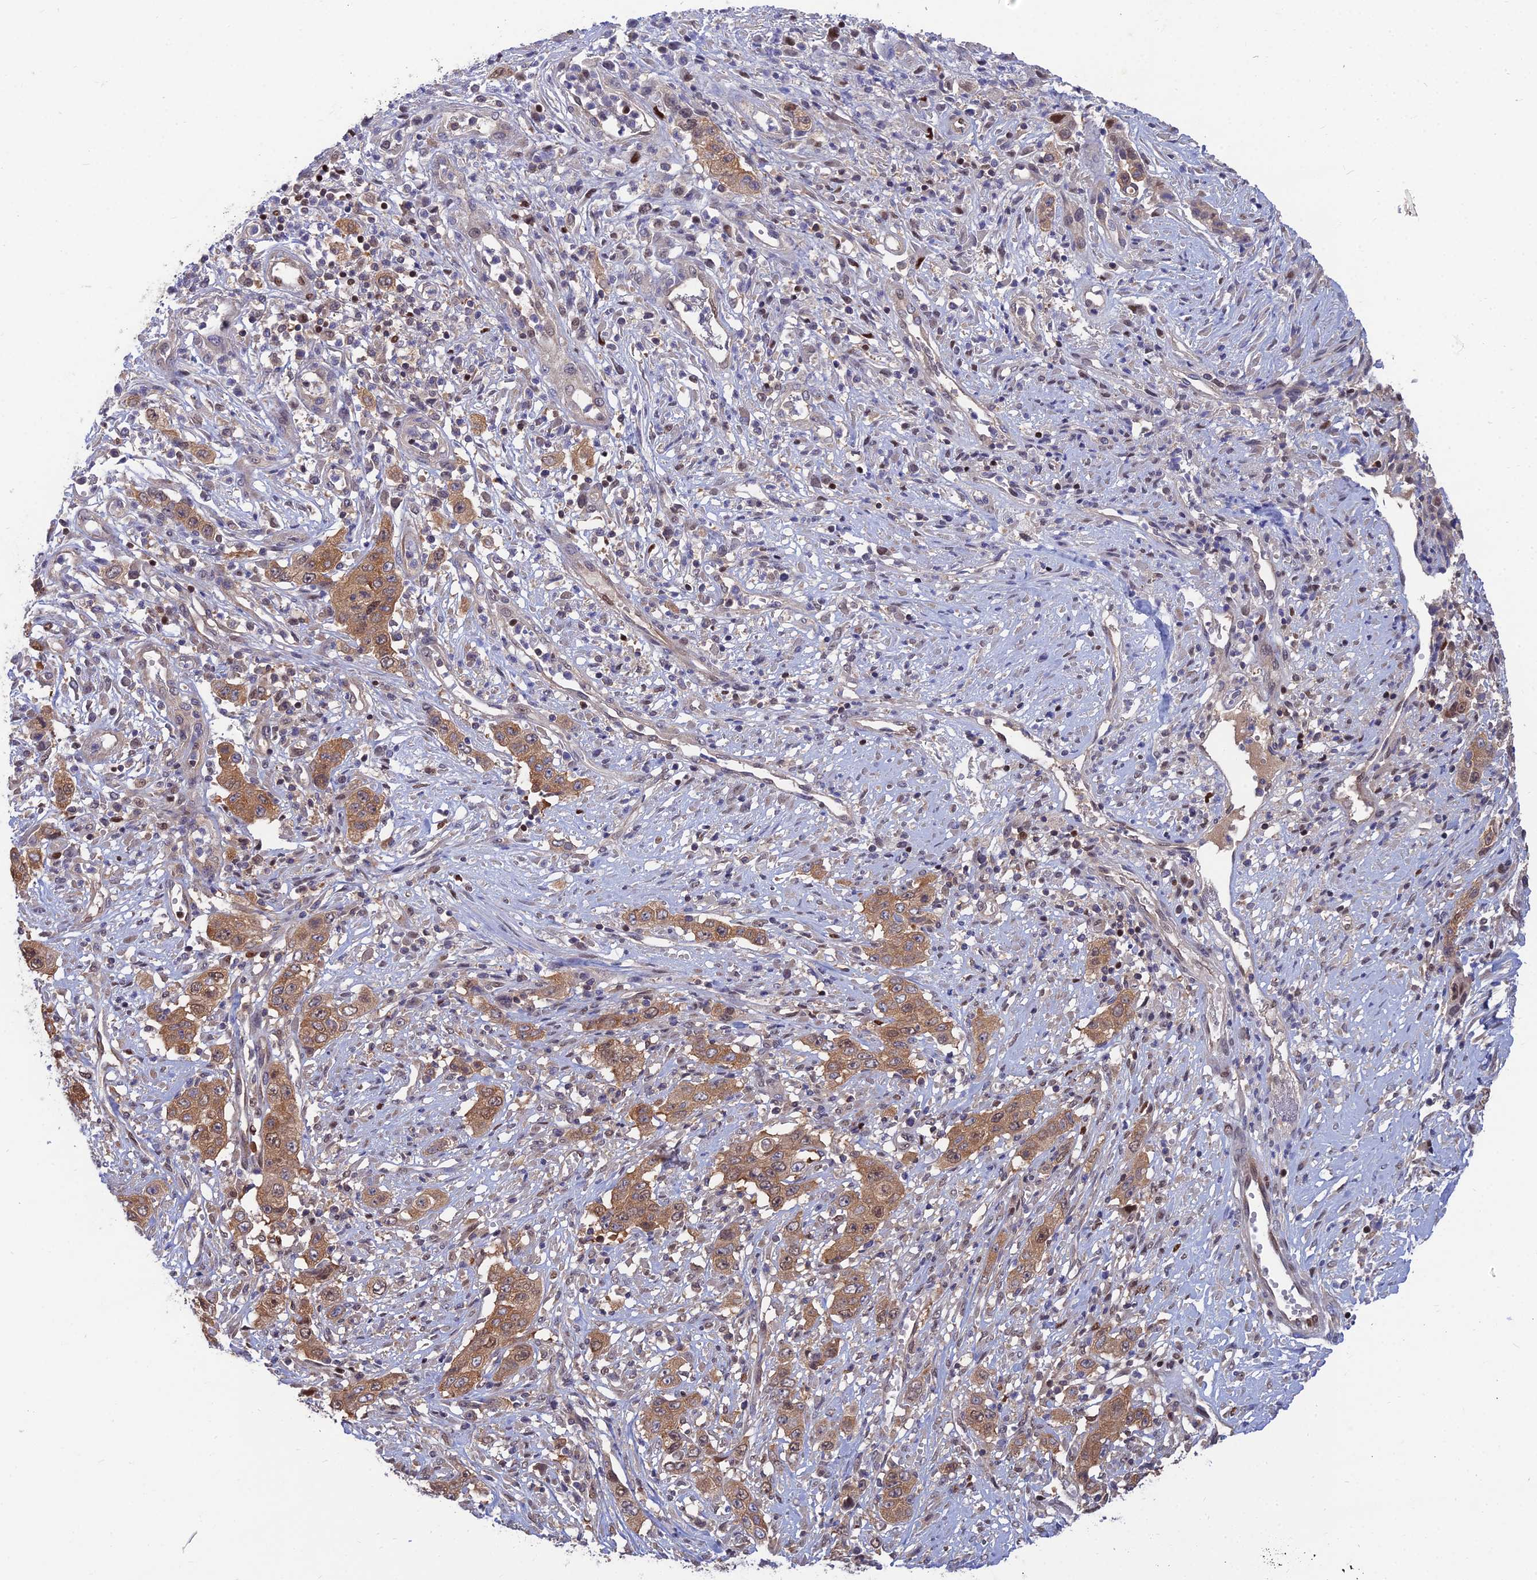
{"staining": {"intensity": "moderate", "quantity": ">75%", "location": "cytoplasmic/membranous,nuclear"}, "tissue": "stomach cancer", "cell_type": "Tumor cells", "image_type": "cancer", "snomed": [{"axis": "morphology", "description": "Adenocarcinoma, NOS"}, {"axis": "topography", "description": "Stomach, upper"}], "caption": "The image displays a brown stain indicating the presence of a protein in the cytoplasmic/membranous and nuclear of tumor cells in stomach cancer (adenocarcinoma).", "gene": "DNPEP", "patient": {"sex": "male", "age": 62}}